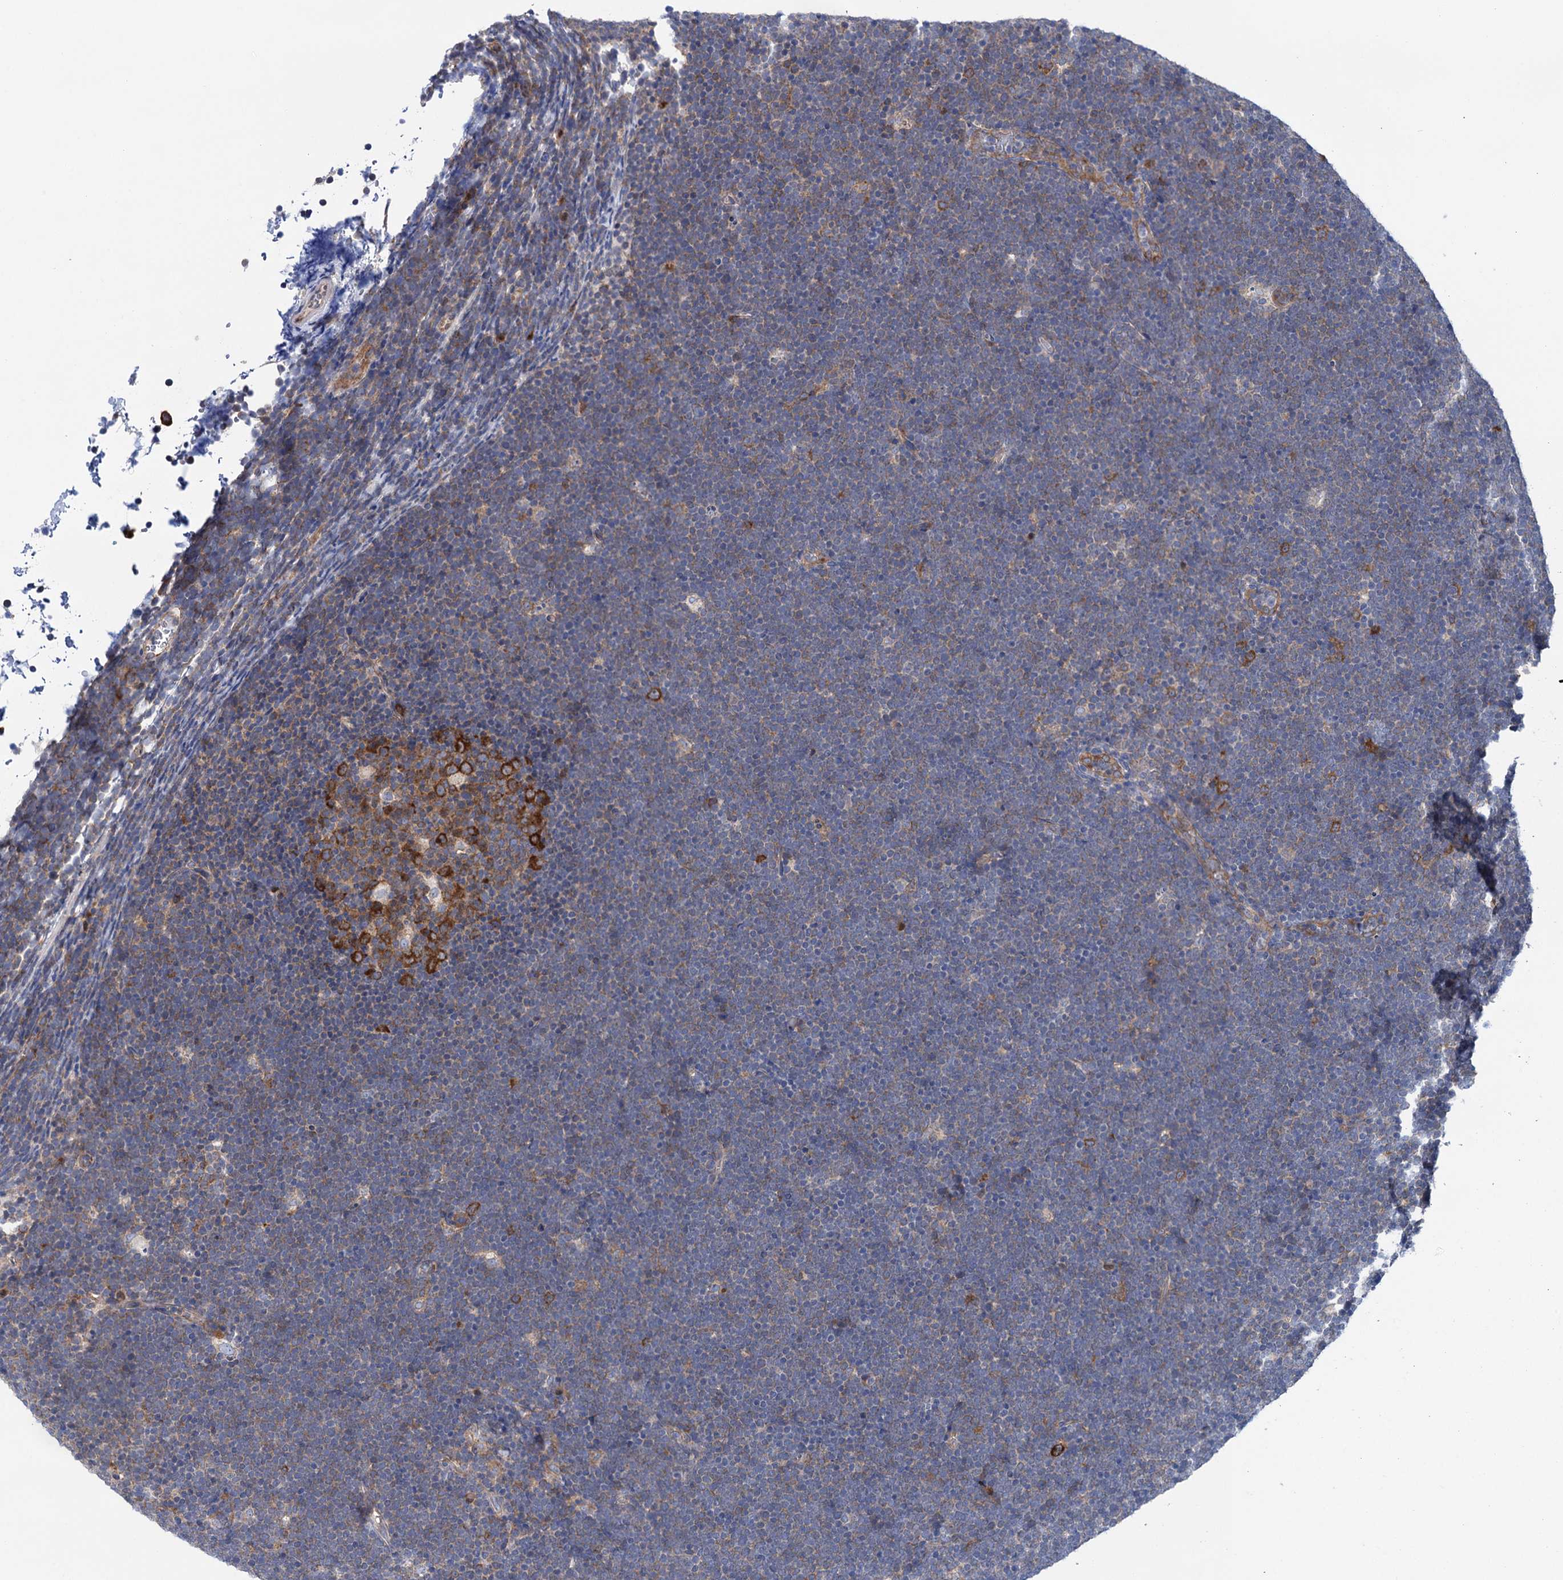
{"staining": {"intensity": "weak", "quantity": "<25%", "location": "cytoplasmic/membranous"}, "tissue": "lymphoma", "cell_type": "Tumor cells", "image_type": "cancer", "snomed": [{"axis": "morphology", "description": "Malignant lymphoma, non-Hodgkin's type, High grade"}, {"axis": "topography", "description": "Lymph node"}], "caption": "Immunohistochemical staining of human malignant lymphoma, non-Hodgkin's type (high-grade) reveals no significant expression in tumor cells. (Brightfield microscopy of DAB (3,3'-diaminobenzidine) immunohistochemistry (IHC) at high magnification).", "gene": "ZNRD2", "patient": {"sex": "male", "age": 13}}